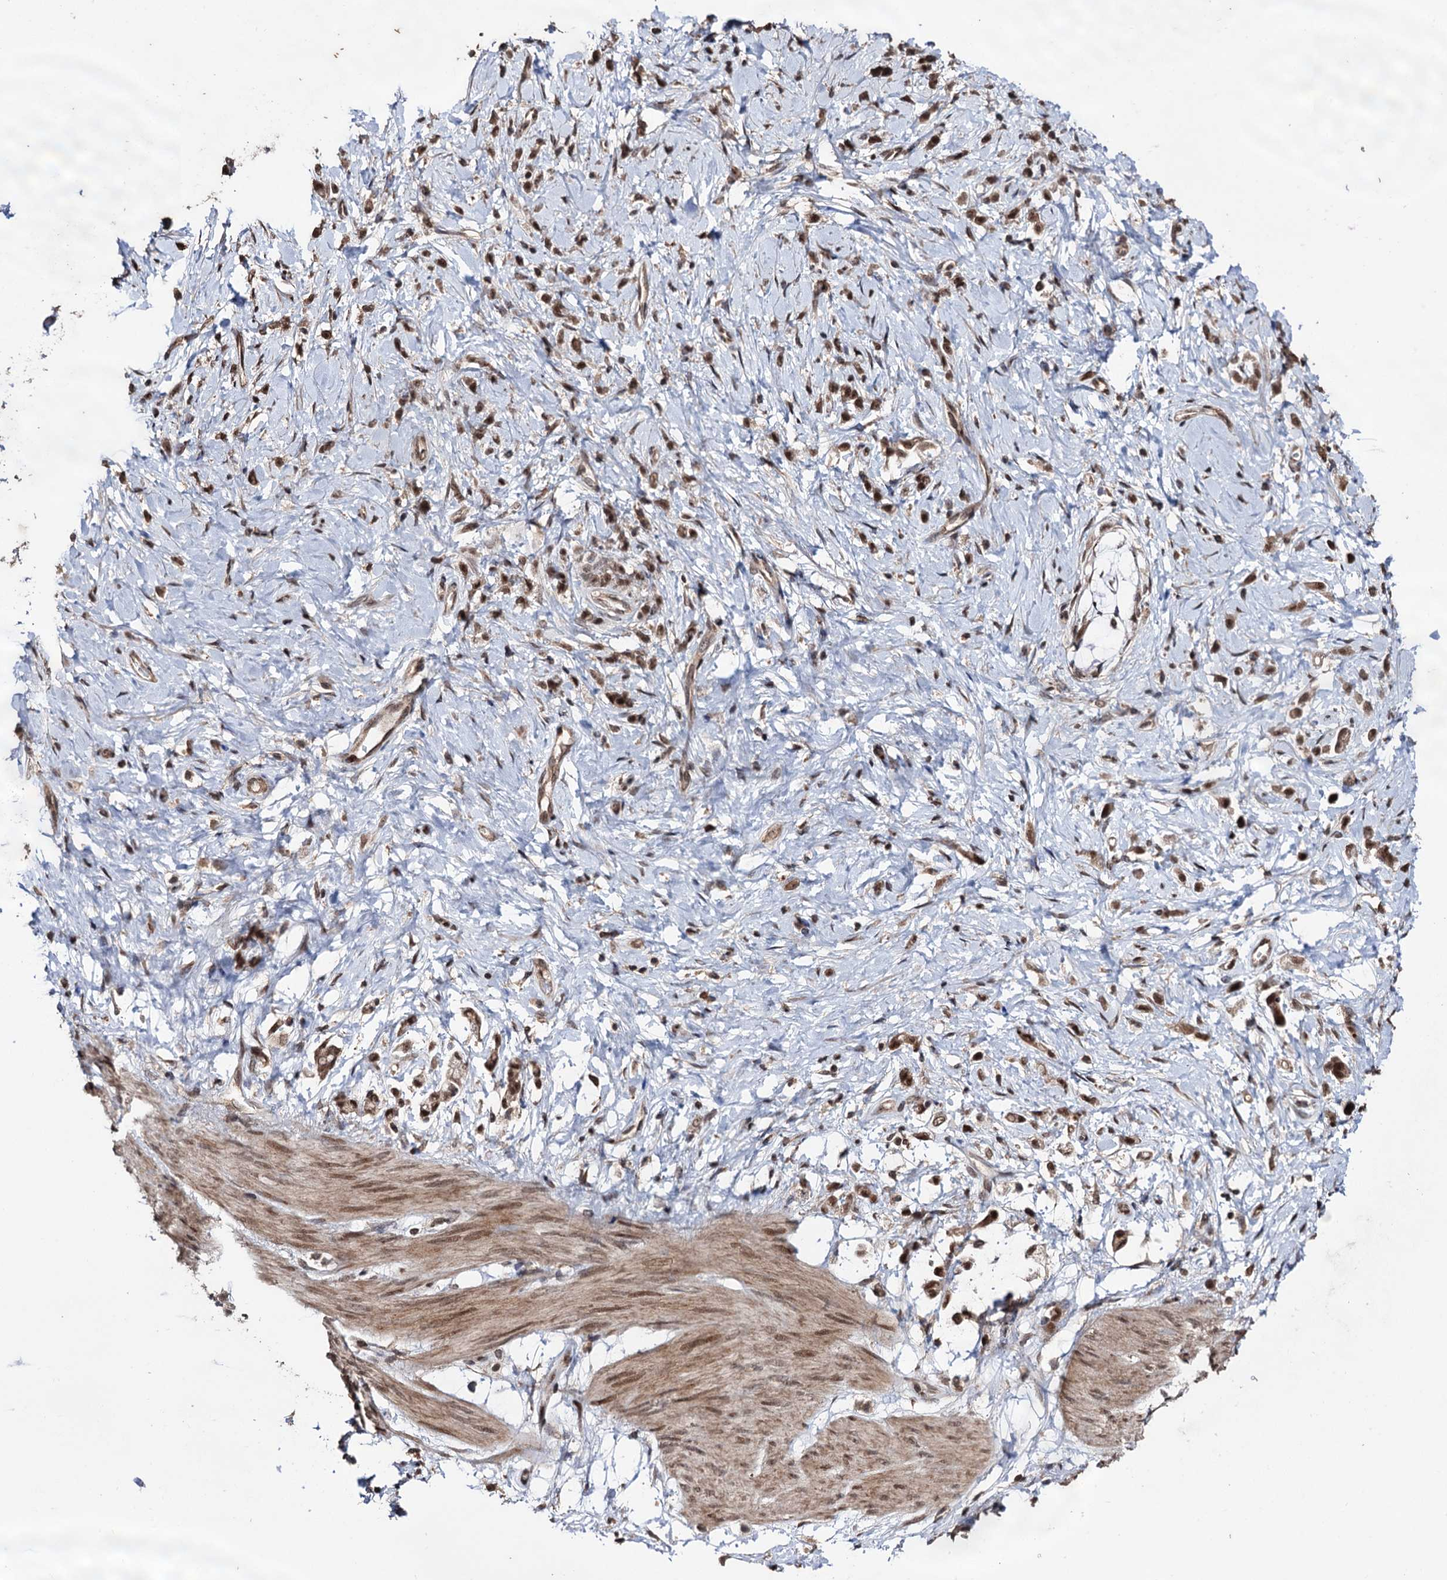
{"staining": {"intensity": "moderate", "quantity": ">75%", "location": "cytoplasmic/membranous,nuclear"}, "tissue": "stomach cancer", "cell_type": "Tumor cells", "image_type": "cancer", "snomed": [{"axis": "morphology", "description": "Adenocarcinoma, NOS"}, {"axis": "topography", "description": "Stomach"}], "caption": "Tumor cells demonstrate medium levels of moderate cytoplasmic/membranous and nuclear expression in about >75% of cells in stomach adenocarcinoma. The staining was performed using DAB, with brown indicating positive protein expression. Nuclei are stained blue with hematoxylin.", "gene": "KLF5", "patient": {"sex": "female", "age": 60}}